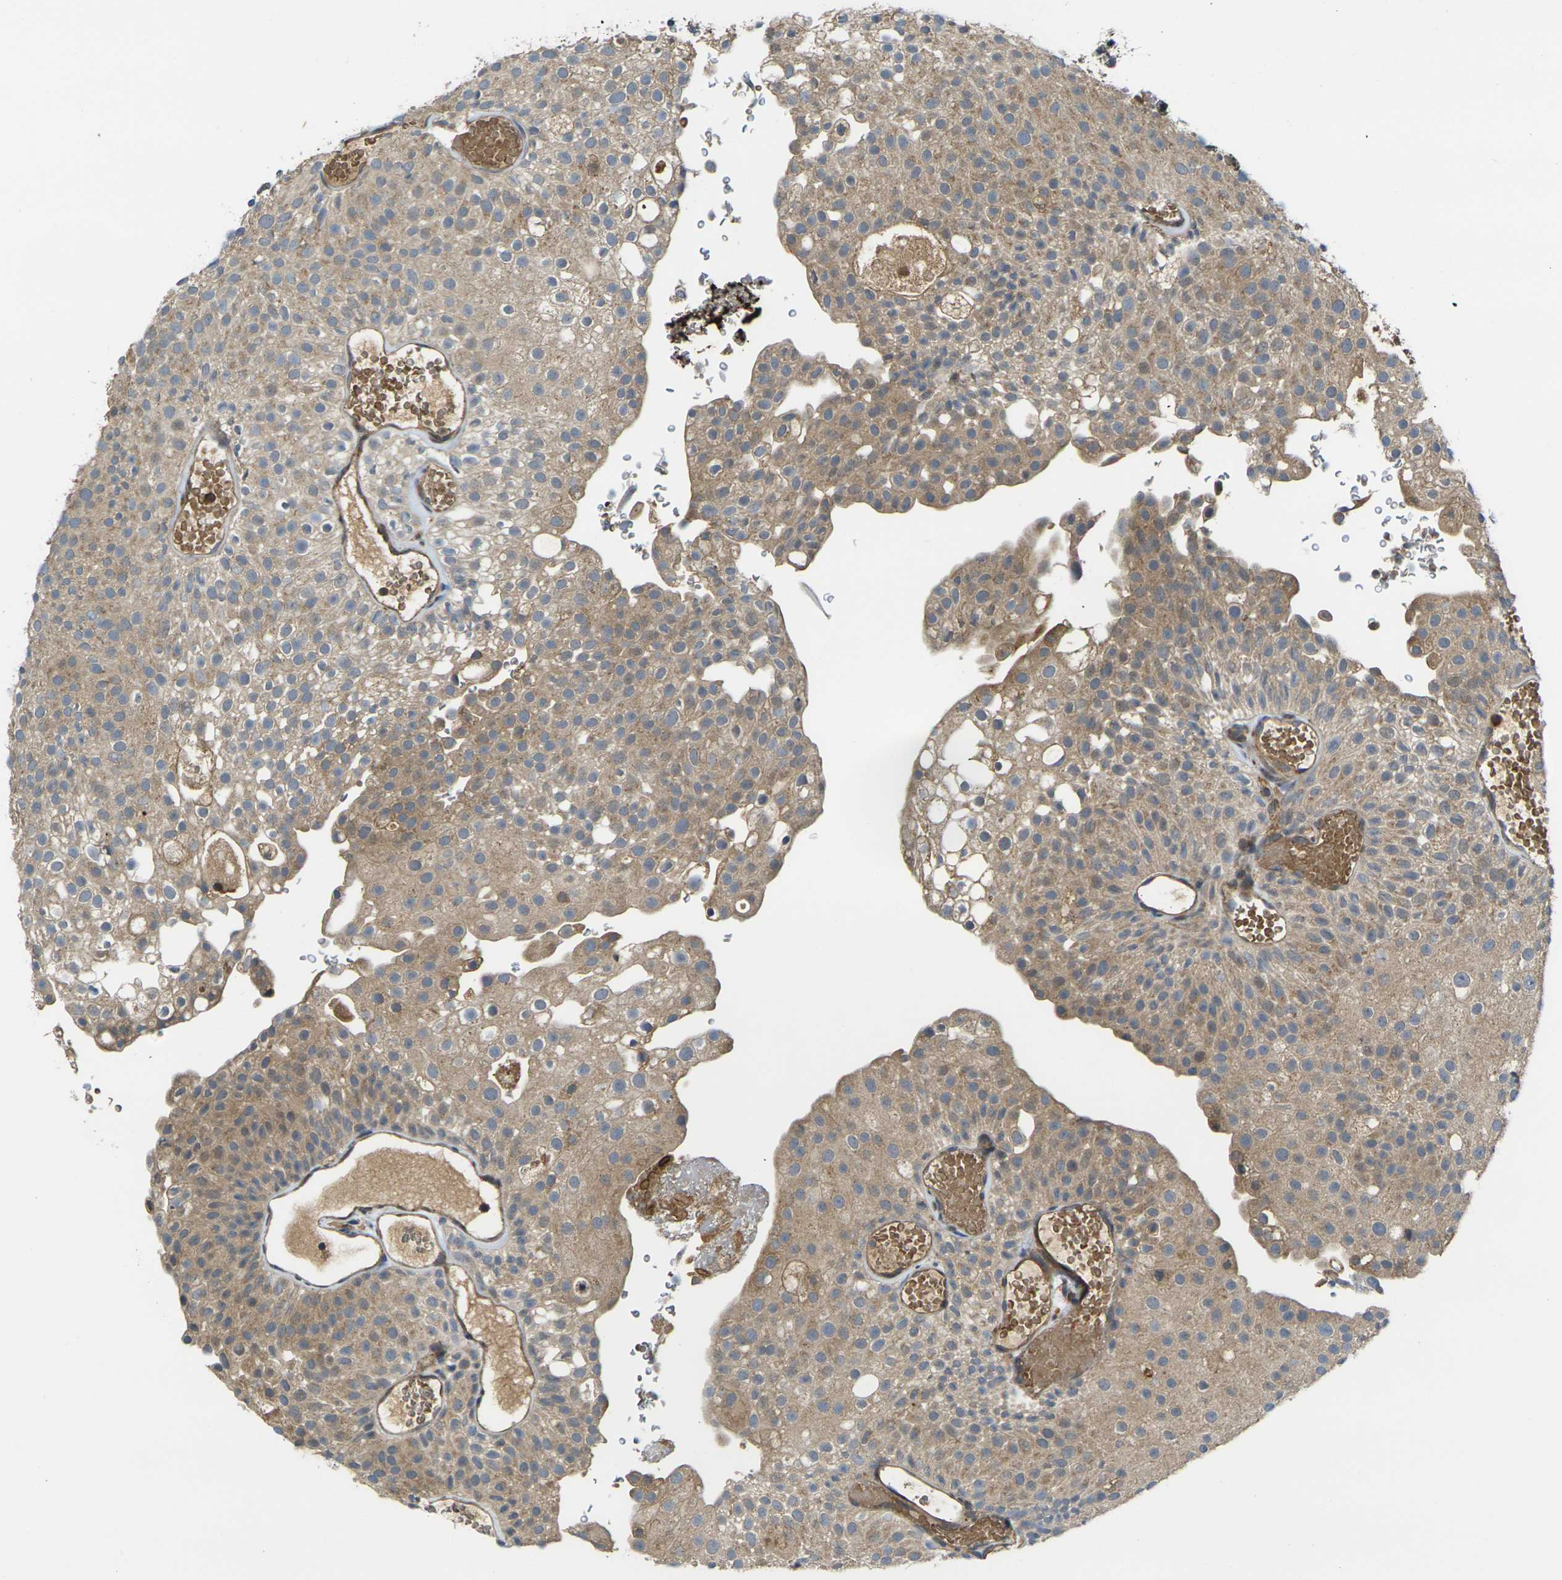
{"staining": {"intensity": "moderate", "quantity": ">75%", "location": "cytoplasmic/membranous"}, "tissue": "urothelial cancer", "cell_type": "Tumor cells", "image_type": "cancer", "snomed": [{"axis": "morphology", "description": "Urothelial carcinoma, Low grade"}, {"axis": "topography", "description": "Urinary bladder"}], "caption": "Immunohistochemical staining of human low-grade urothelial carcinoma exhibits moderate cytoplasmic/membranous protein staining in approximately >75% of tumor cells.", "gene": "FZD1", "patient": {"sex": "male", "age": 78}}